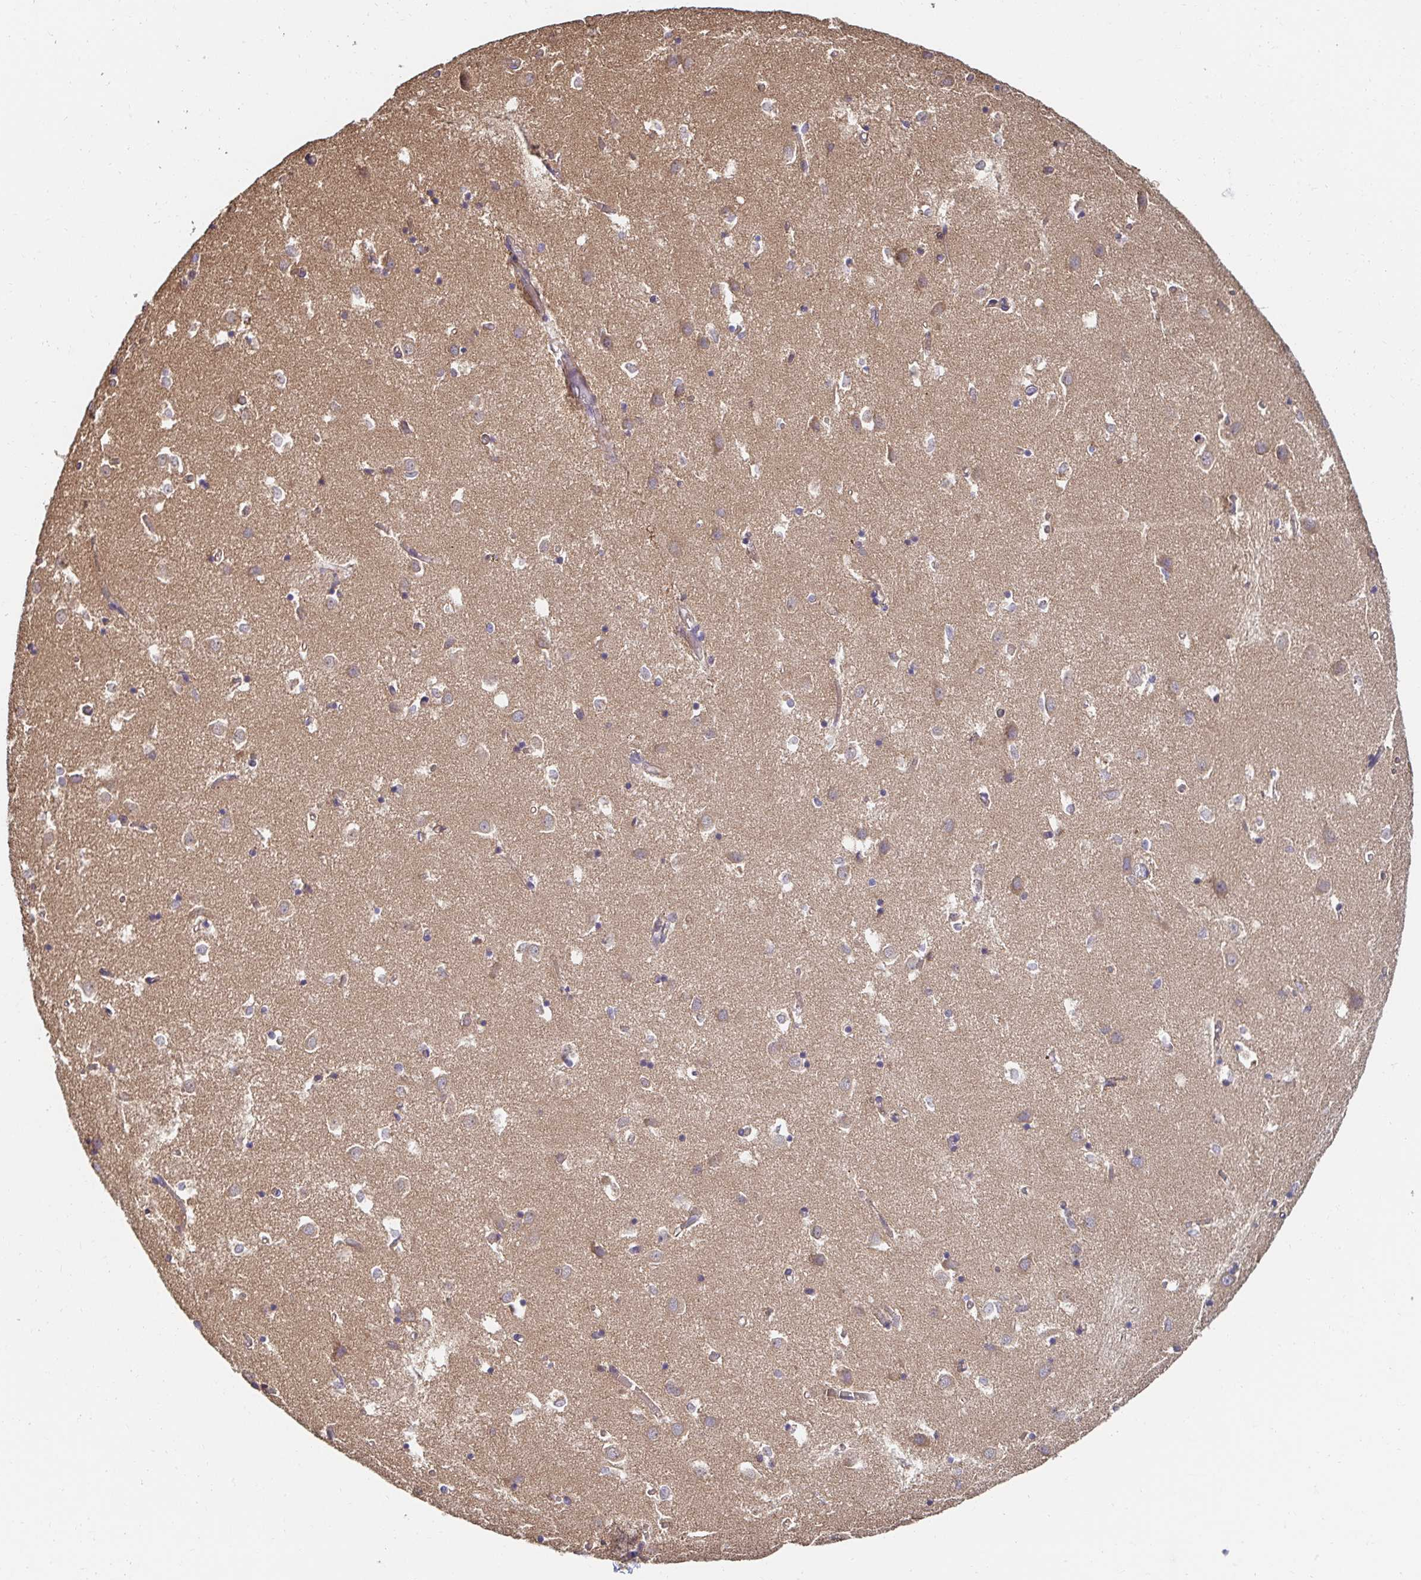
{"staining": {"intensity": "moderate", "quantity": "<25%", "location": "cytoplasmic/membranous"}, "tissue": "caudate", "cell_type": "Glial cells", "image_type": "normal", "snomed": [{"axis": "morphology", "description": "Normal tissue, NOS"}, {"axis": "topography", "description": "Lateral ventricle wall"}], "caption": "Brown immunohistochemical staining in benign caudate reveals moderate cytoplasmic/membranous expression in approximately <25% of glial cells.", "gene": "APBB1", "patient": {"sex": "male", "age": 70}}